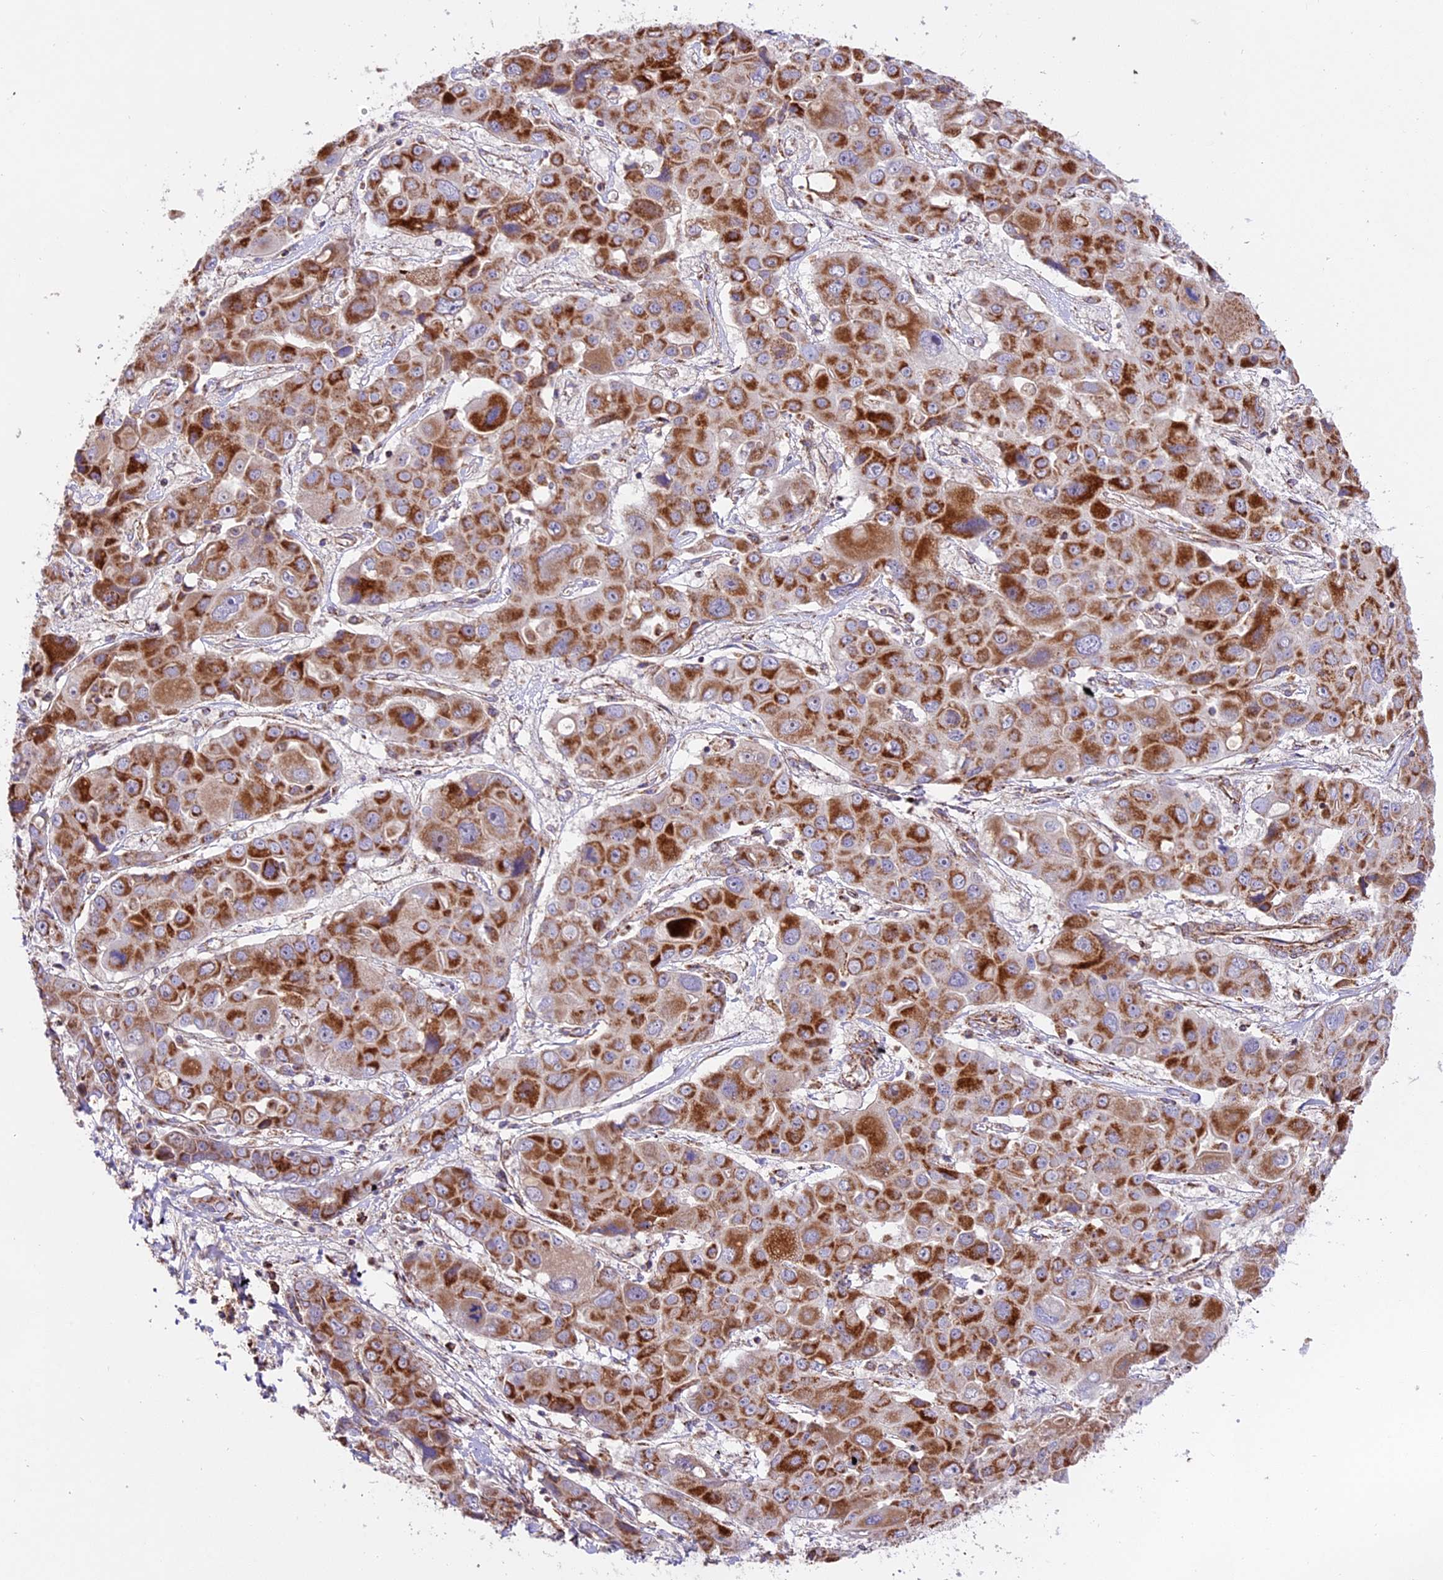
{"staining": {"intensity": "strong", "quantity": ">75%", "location": "cytoplasmic/membranous"}, "tissue": "liver cancer", "cell_type": "Tumor cells", "image_type": "cancer", "snomed": [{"axis": "morphology", "description": "Cholangiocarcinoma"}, {"axis": "topography", "description": "Liver"}], "caption": "Liver cancer stained with DAB (3,3'-diaminobenzidine) immunohistochemistry (IHC) demonstrates high levels of strong cytoplasmic/membranous positivity in about >75% of tumor cells. Nuclei are stained in blue.", "gene": "NDUFA8", "patient": {"sex": "male", "age": 67}}